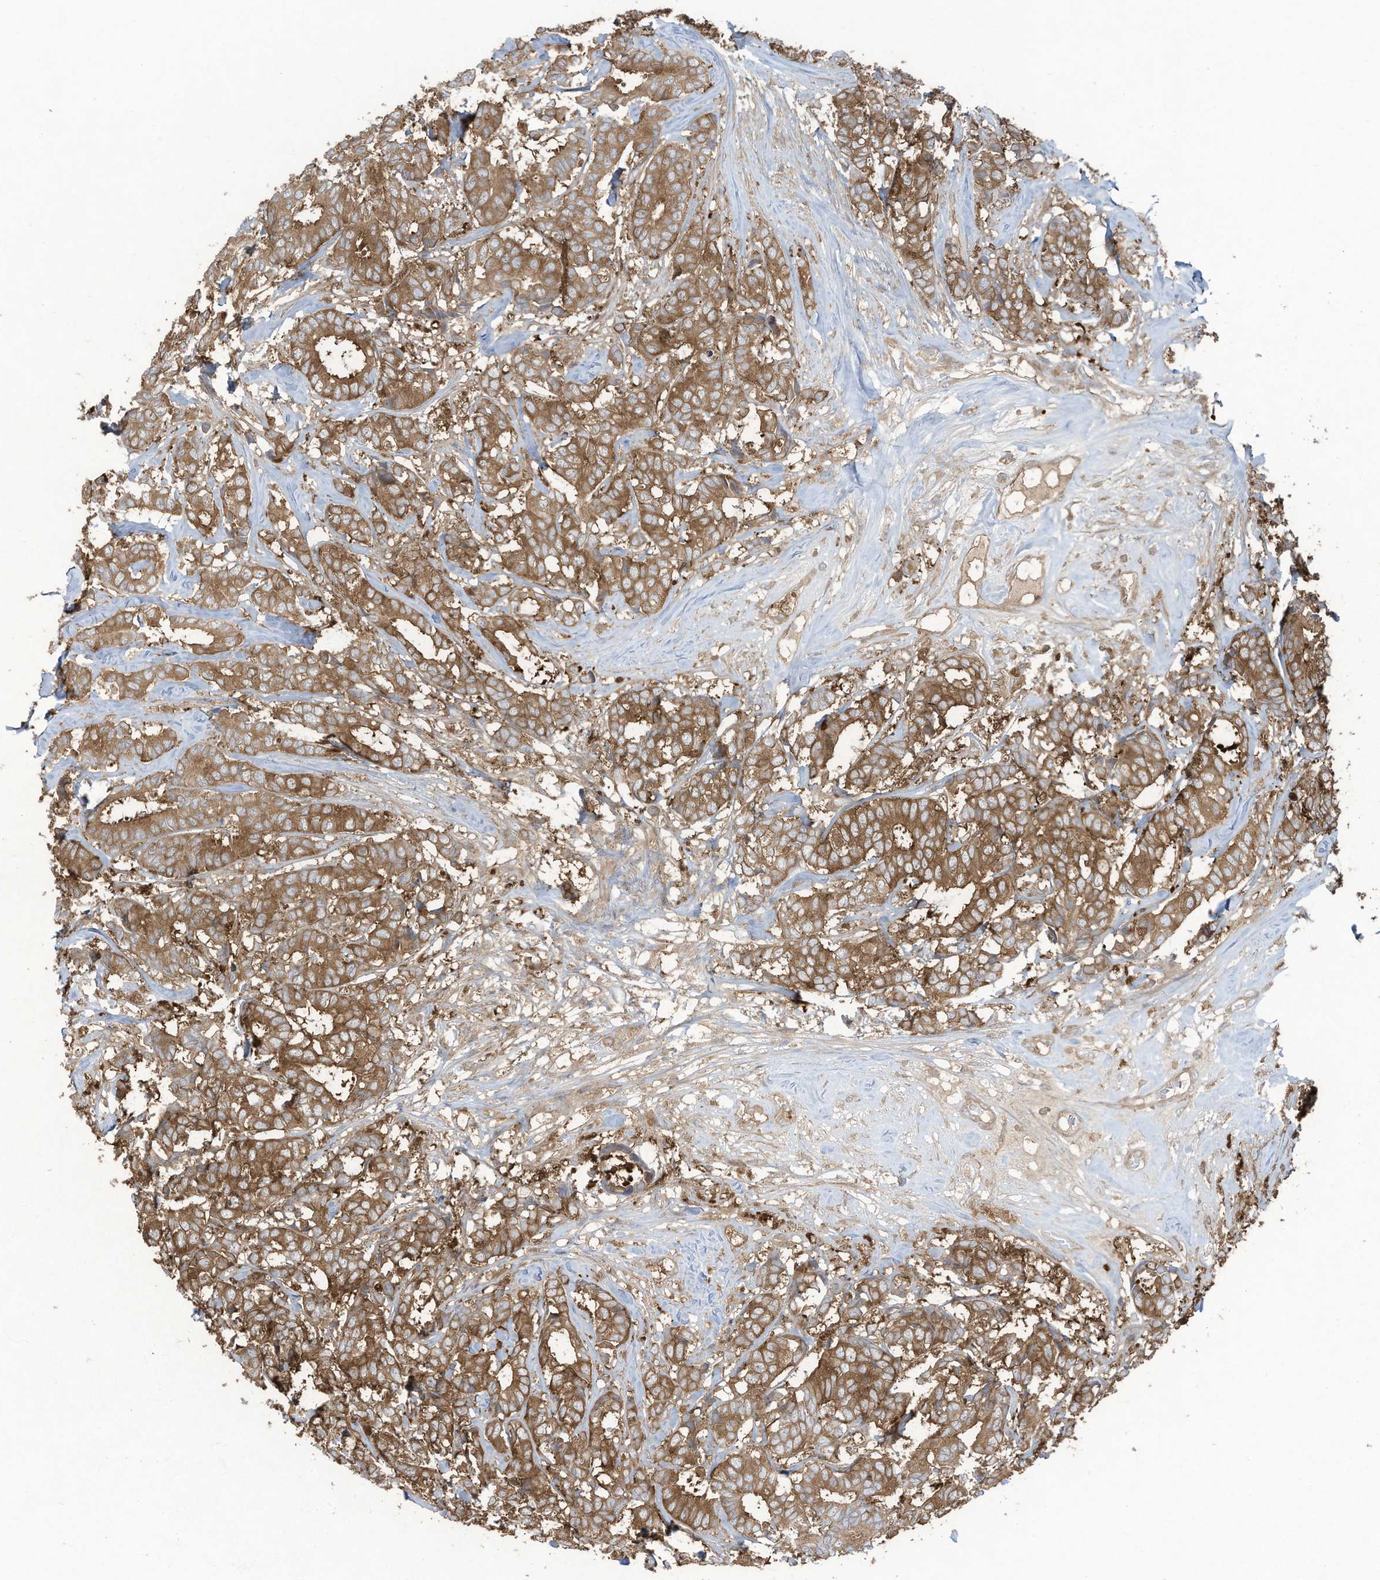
{"staining": {"intensity": "moderate", "quantity": ">75%", "location": "cytoplasmic/membranous"}, "tissue": "breast cancer", "cell_type": "Tumor cells", "image_type": "cancer", "snomed": [{"axis": "morphology", "description": "Duct carcinoma"}, {"axis": "topography", "description": "Breast"}], "caption": "Immunohistochemical staining of human breast infiltrating ductal carcinoma displays moderate cytoplasmic/membranous protein positivity in about >75% of tumor cells.", "gene": "OLA1", "patient": {"sex": "female", "age": 87}}